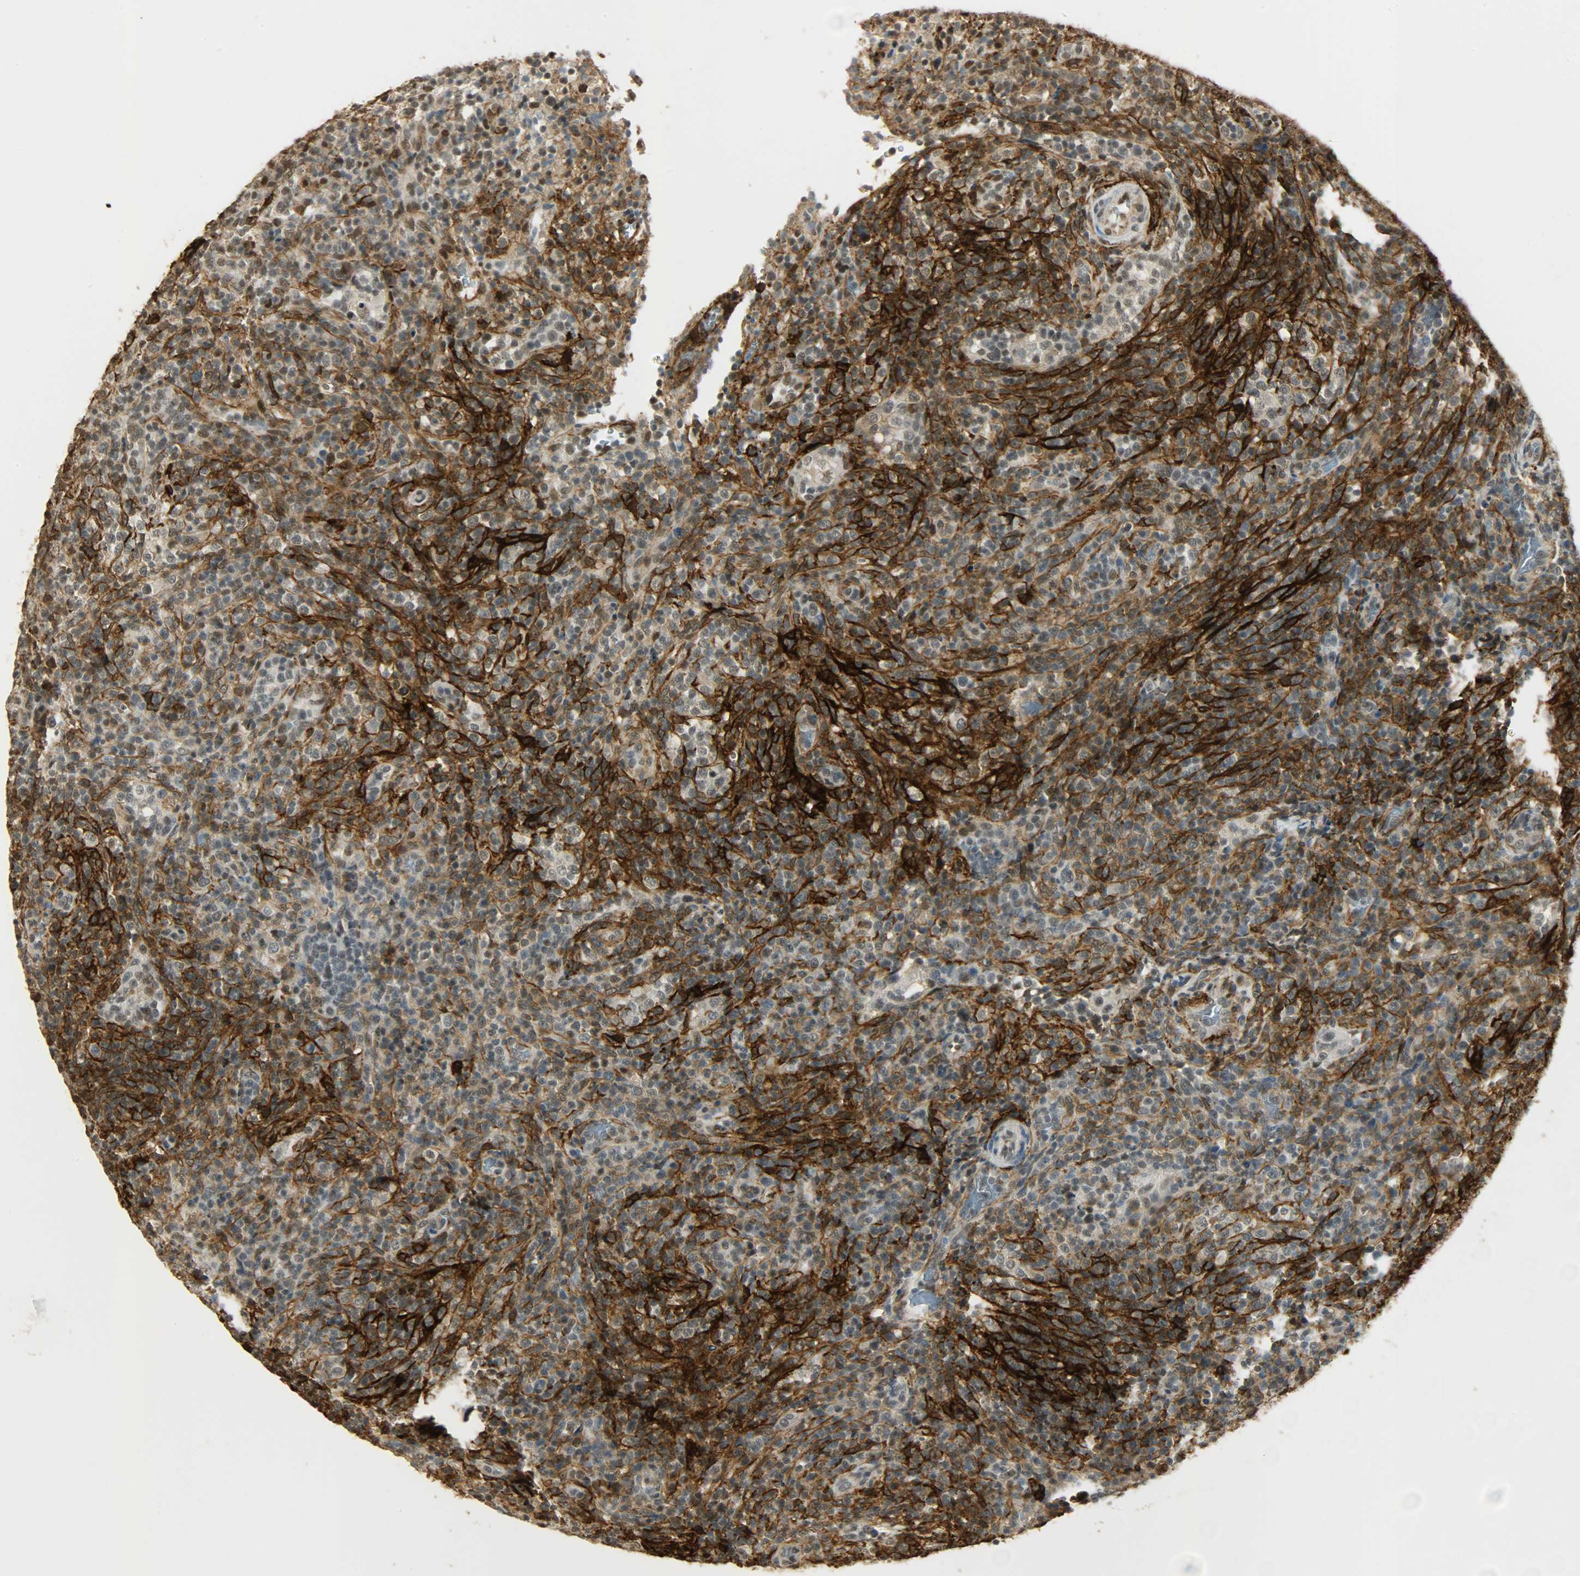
{"staining": {"intensity": "strong", "quantity": ">75%", "location": "cytoplasmic/membranous"}, "tissue": "lymphoma", "cell_type": "Tumor cells", "image_type": "cancer", "snomed": [{"axis": "morphology", "description": "Malignant lymphoma, non-Hodgkin's type, High grade"}, {"axis": "topography", "description": "Lymph node"}], "caption": "Immunohistochemistry (IHC) histopathology image of human lymphoma stained for a protein (brown), which shows high levels of strong cytoplasmic/membranous expression in about >75% of tumor cells.", "gene": "NGFR", "patient": {"sex": "female", "age": 76}}